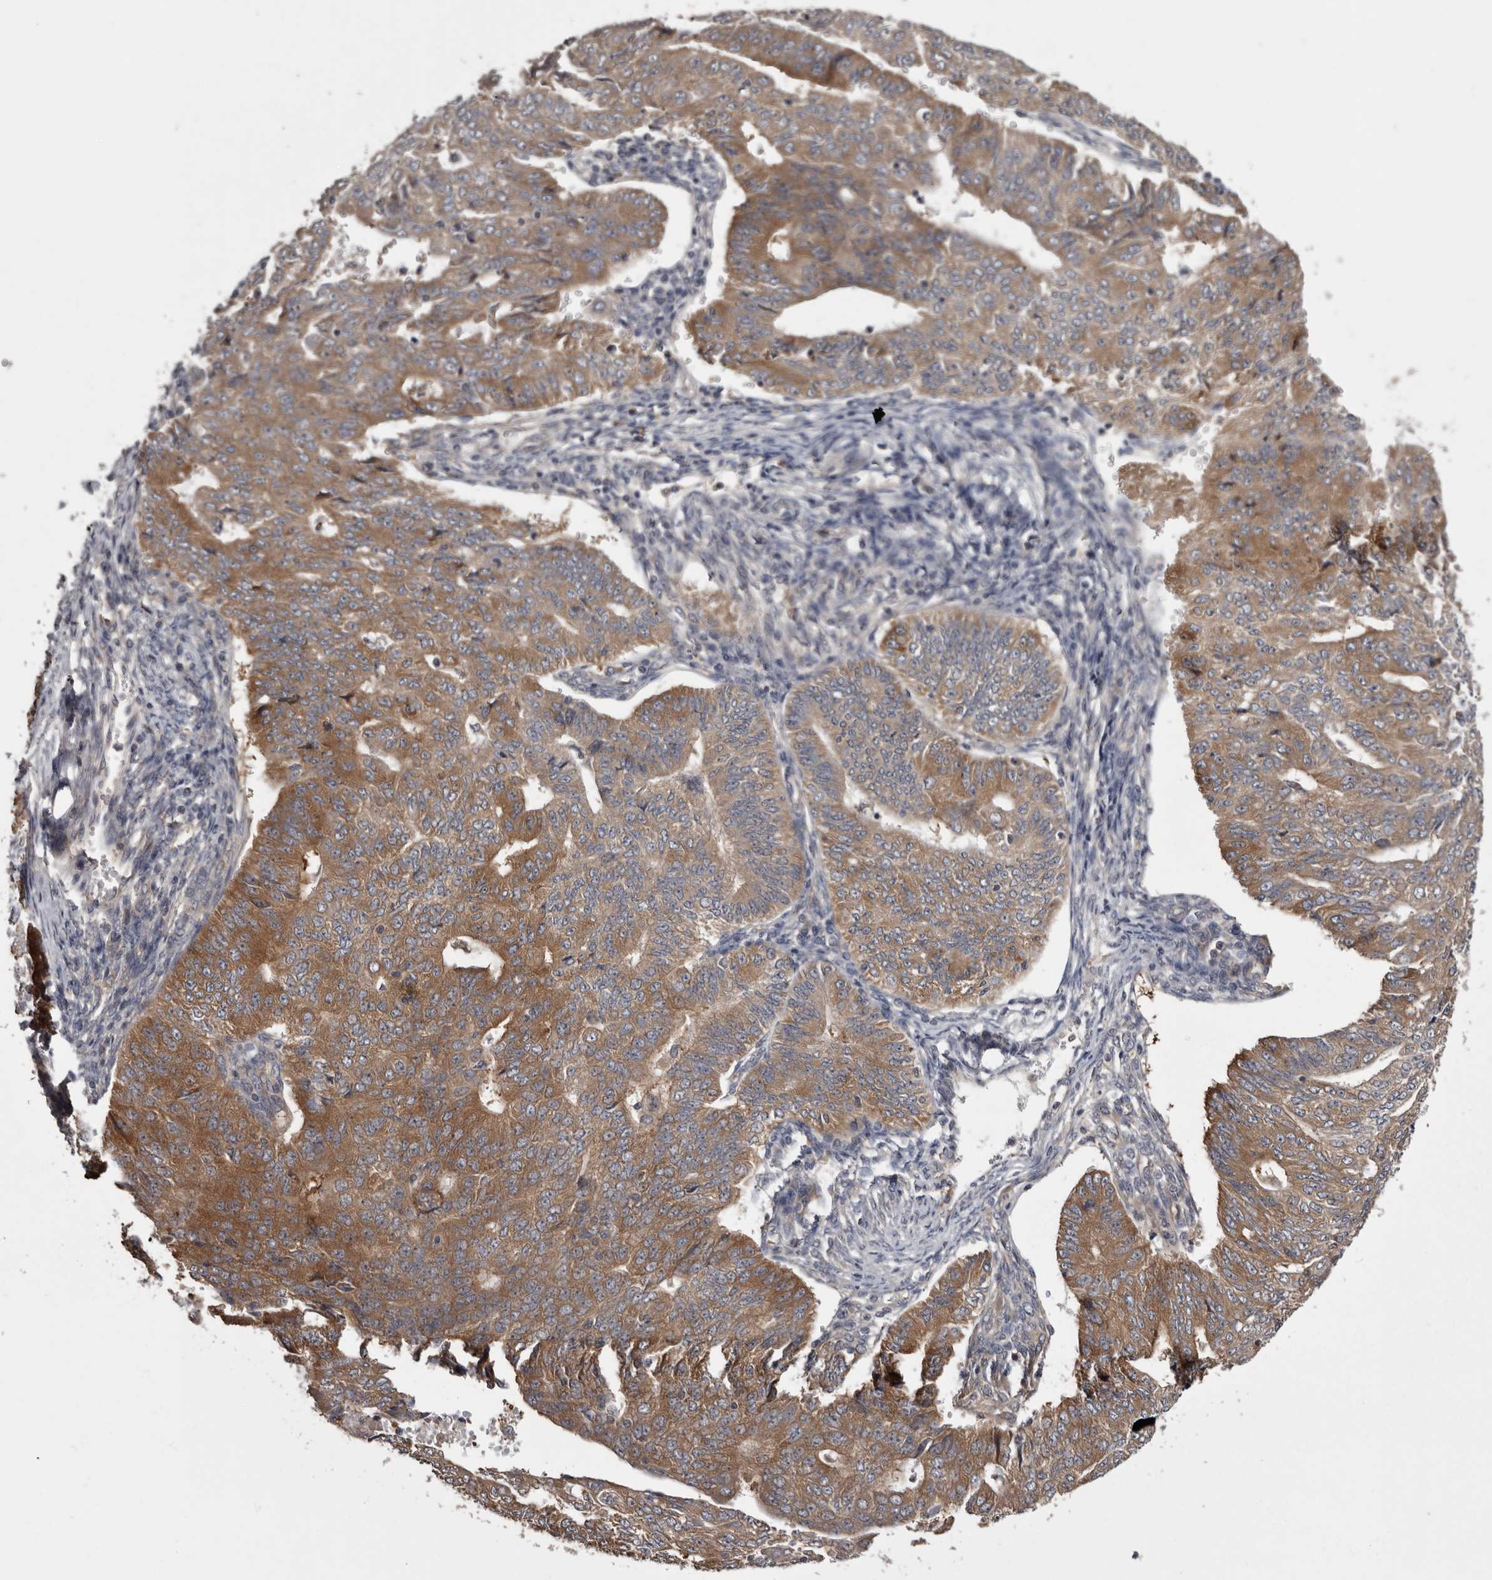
{"staining": {"intensity": "moderate", "quantity": ">75%", "location": "cytoplasmic/membranous"}, "tissue": "endometrial cancer", "cell_type": "Tumor cells", "image_type": "cancer", "snomed": [{"axis": "morphology", "description": "Adenocarcinoma, NOS"}, {"axis": "topography", "description": "Endometrium"}], "caption": "This is a histology image of IHC staining of endometrial cancer, which shows moderate expression in the cytoplasmic/membranous of tumor cells.", "gene": "DARS1", "patient": {"sex": "female", "age": 32}}